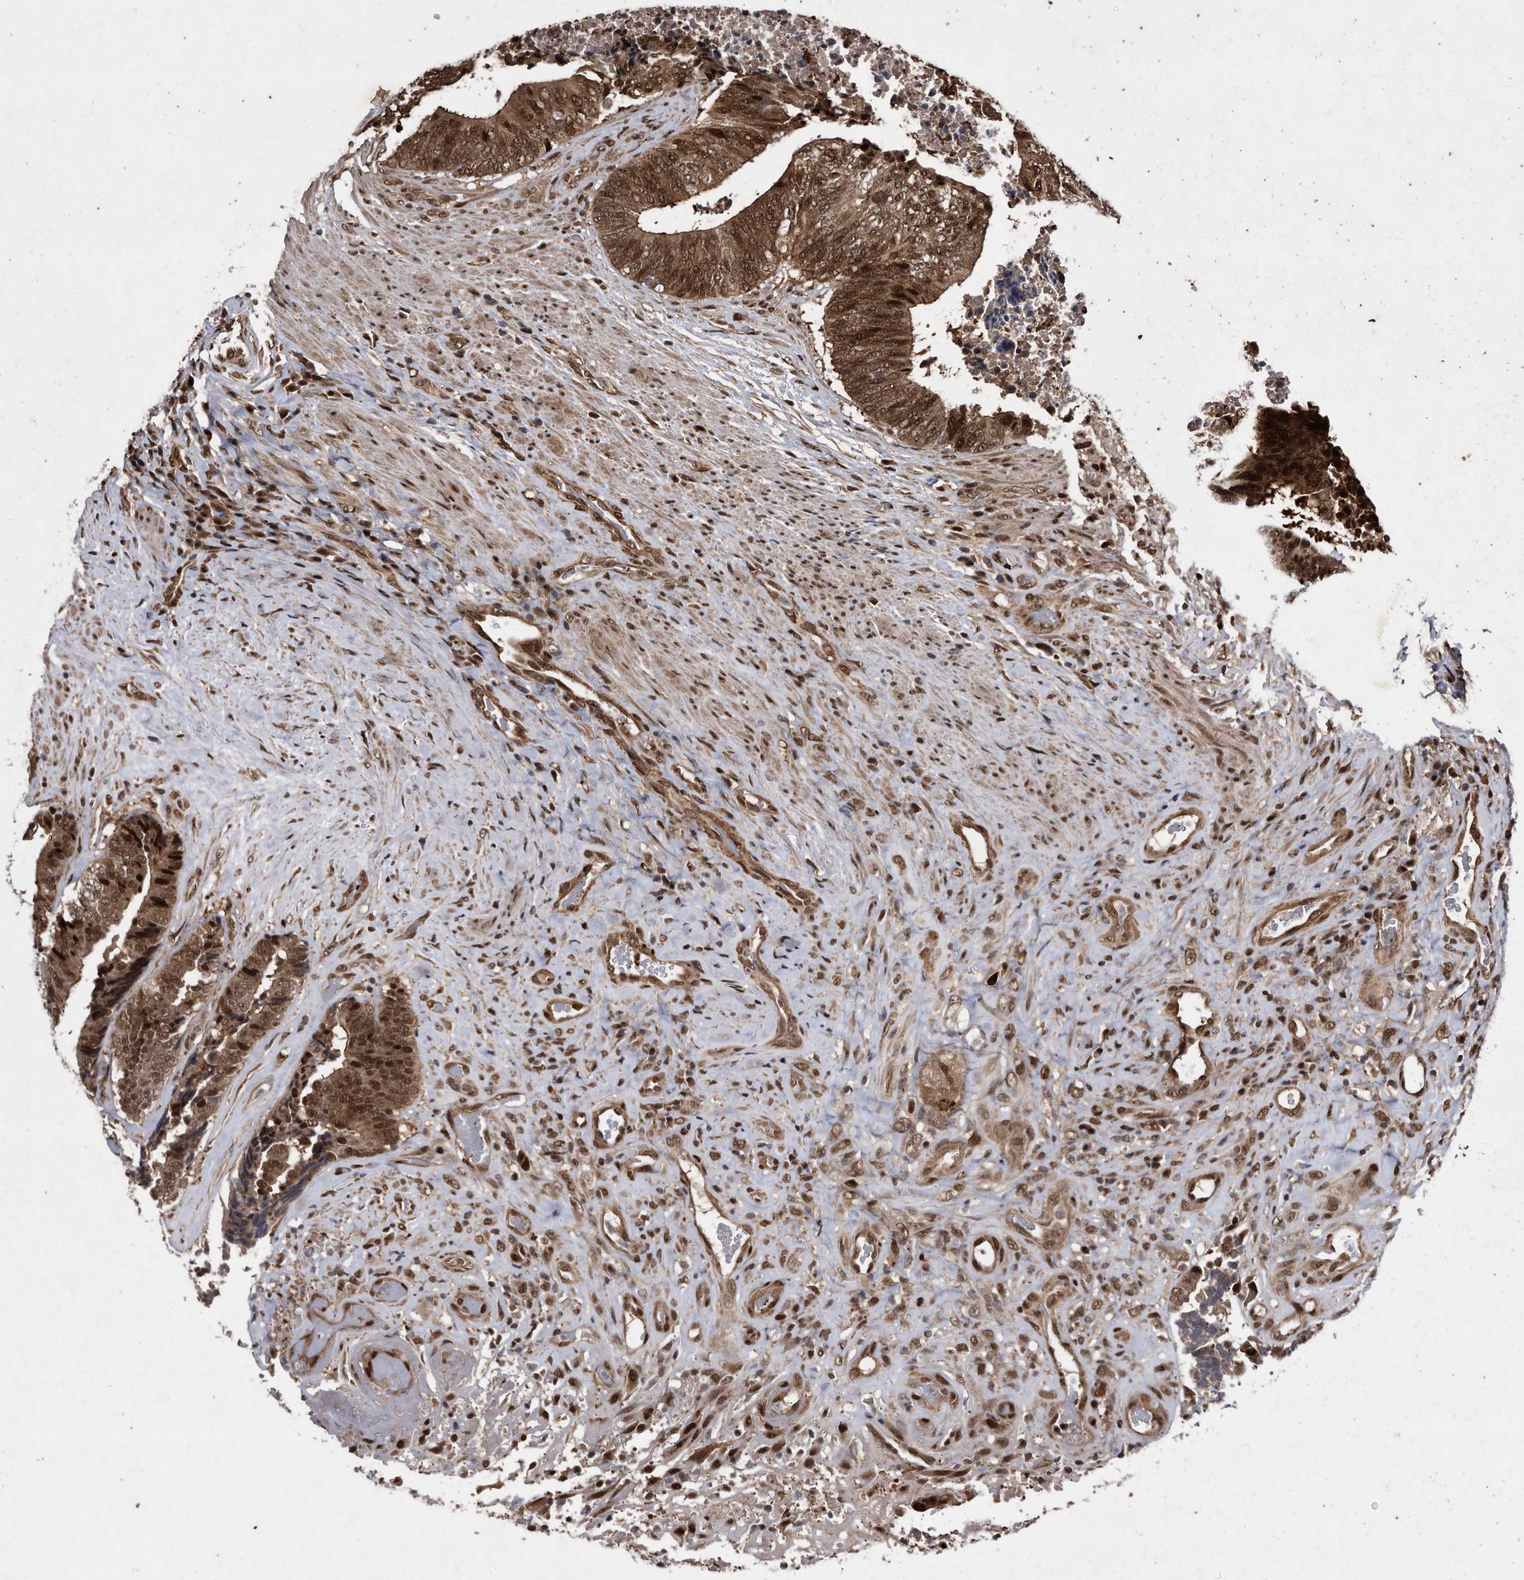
{"staining": {"intensity": "moderate", "quantity": ">75%", "location": "cytoplasmic/membranous,nuclear"}, "tissue": "colorectal cancer", "cell_type": "Tumor cells", "image_type": "cancer", "snomed": [{"axis": "morphology", "description": "Adenocarcinoma, NOS"}, {"axis": "topography", "description": "Rectum"}], "caption": "A micrograph of colorectal cancer (adenocarcinoma) stained for a protein shows moderate cytoplasmic/membranous and nuclear brown staining in tumor cells.", "gene": "RAD23B", "patient": {"sex": "male", "age": 72}}